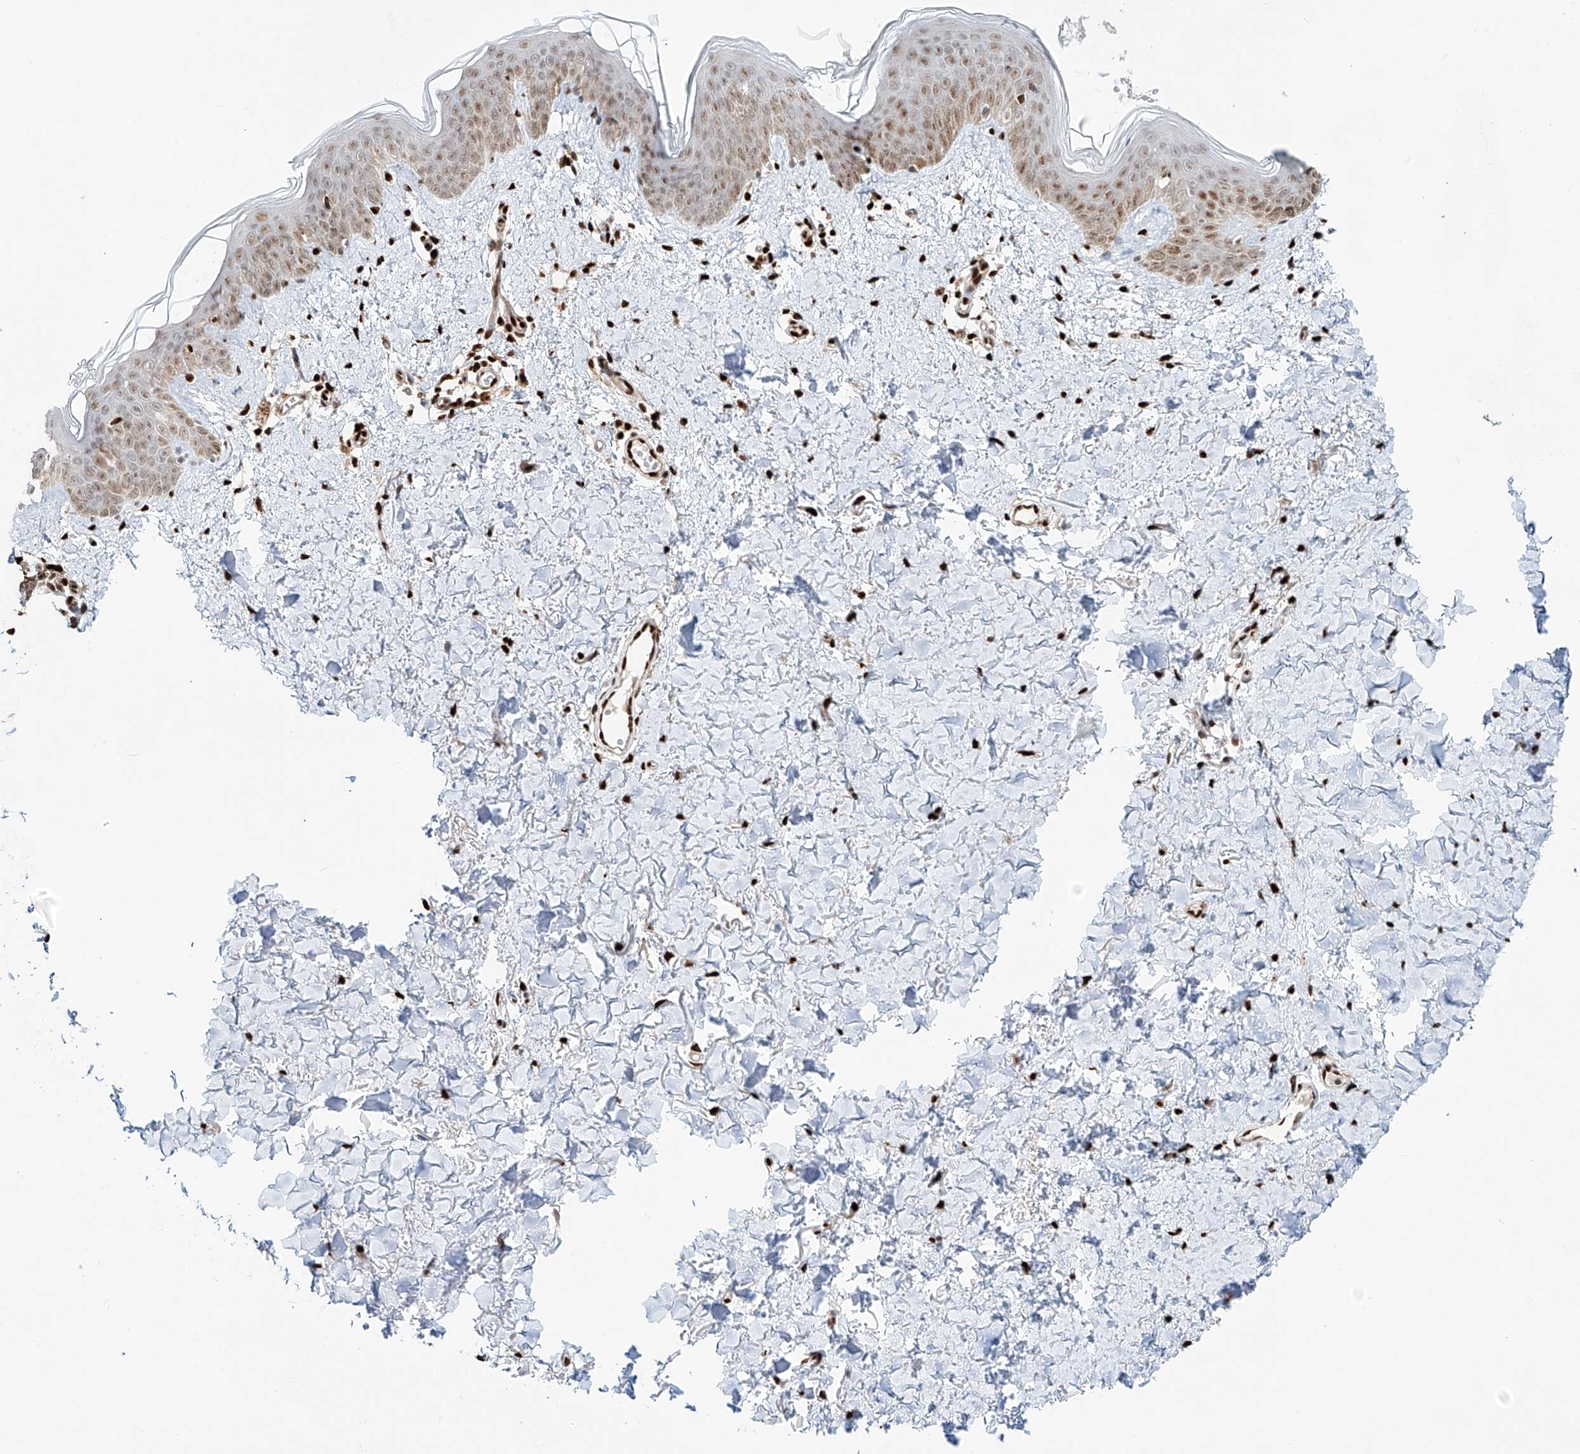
{"staining": {"intensity": "strong", "quantity": ">75%", "location": "nuclear"}, "tissue": "skin", "cell_type": "Fibroblasts", "image_type": "normal", "snomed": [{"axis": "morphology", "description": "Normal tissue, NOS"}, {"axis": "topography", "description": "Skin"}], "caption": "Protein staining displays strong nuclear expression in approximately >75% of fibroblasts in benign skin.", "gene": "DZIP1L", "patient": {"sex": "female", "age": 46}}